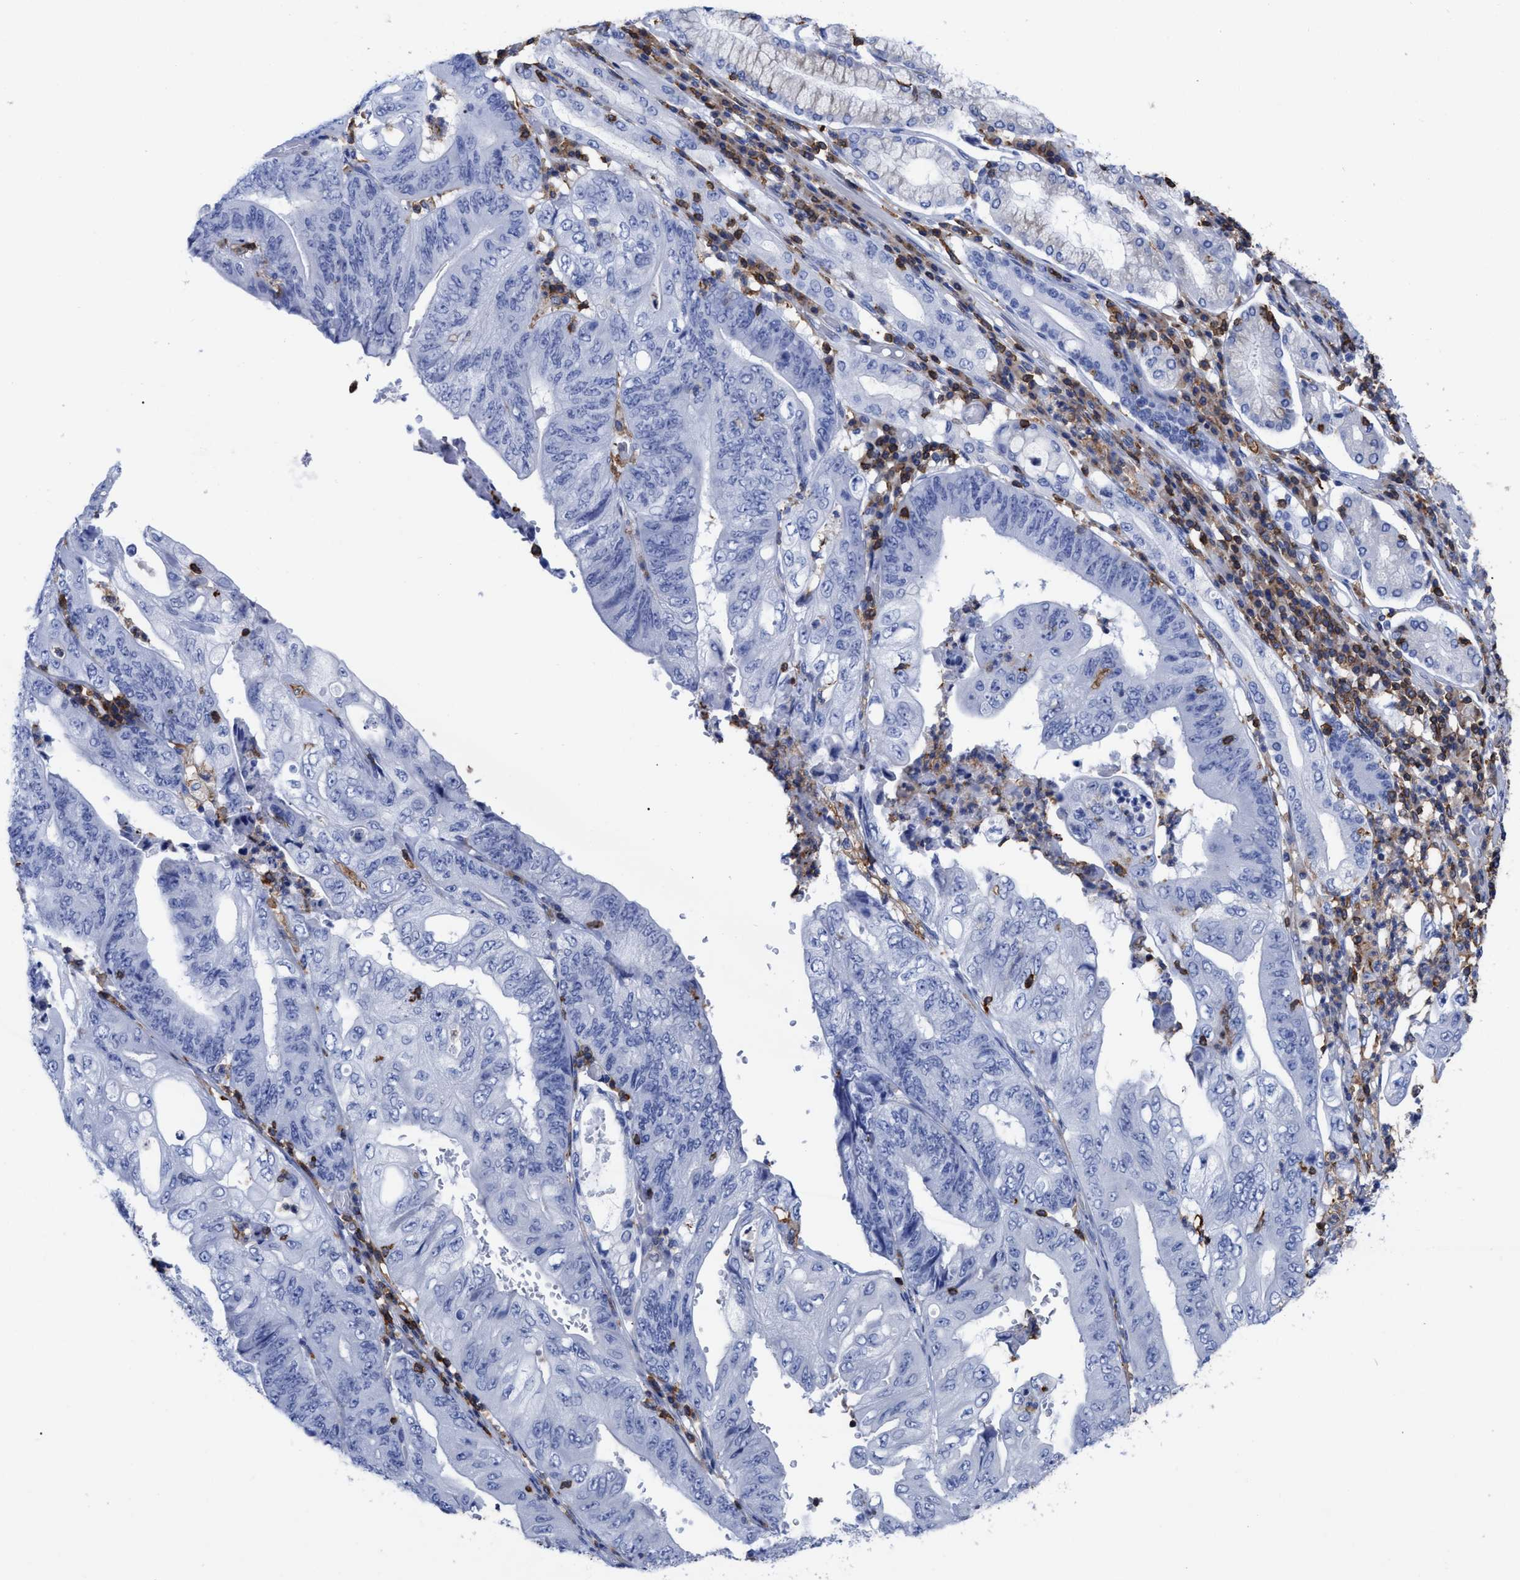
{"staining": {"intensity": "negative", "quantity": "none", "location": "none"}, "tissue": "stomach cancer", "cell_type": "Tumor cells", "image_type": "cancer", "snomed": [{"axis": "morphology", "description": "Adenocarcinoma, NOS"}, {"axis": "topography", "description": "Stomach"}], "caption": "The histopathology image shows no significant expression in tumor cells of stomach cancer. (DAB immunohistochemistry visualized using brightfield microscopy, high magnification).", "gene": "HCLS1", "patient": {"sex": "female", "age": 73}}